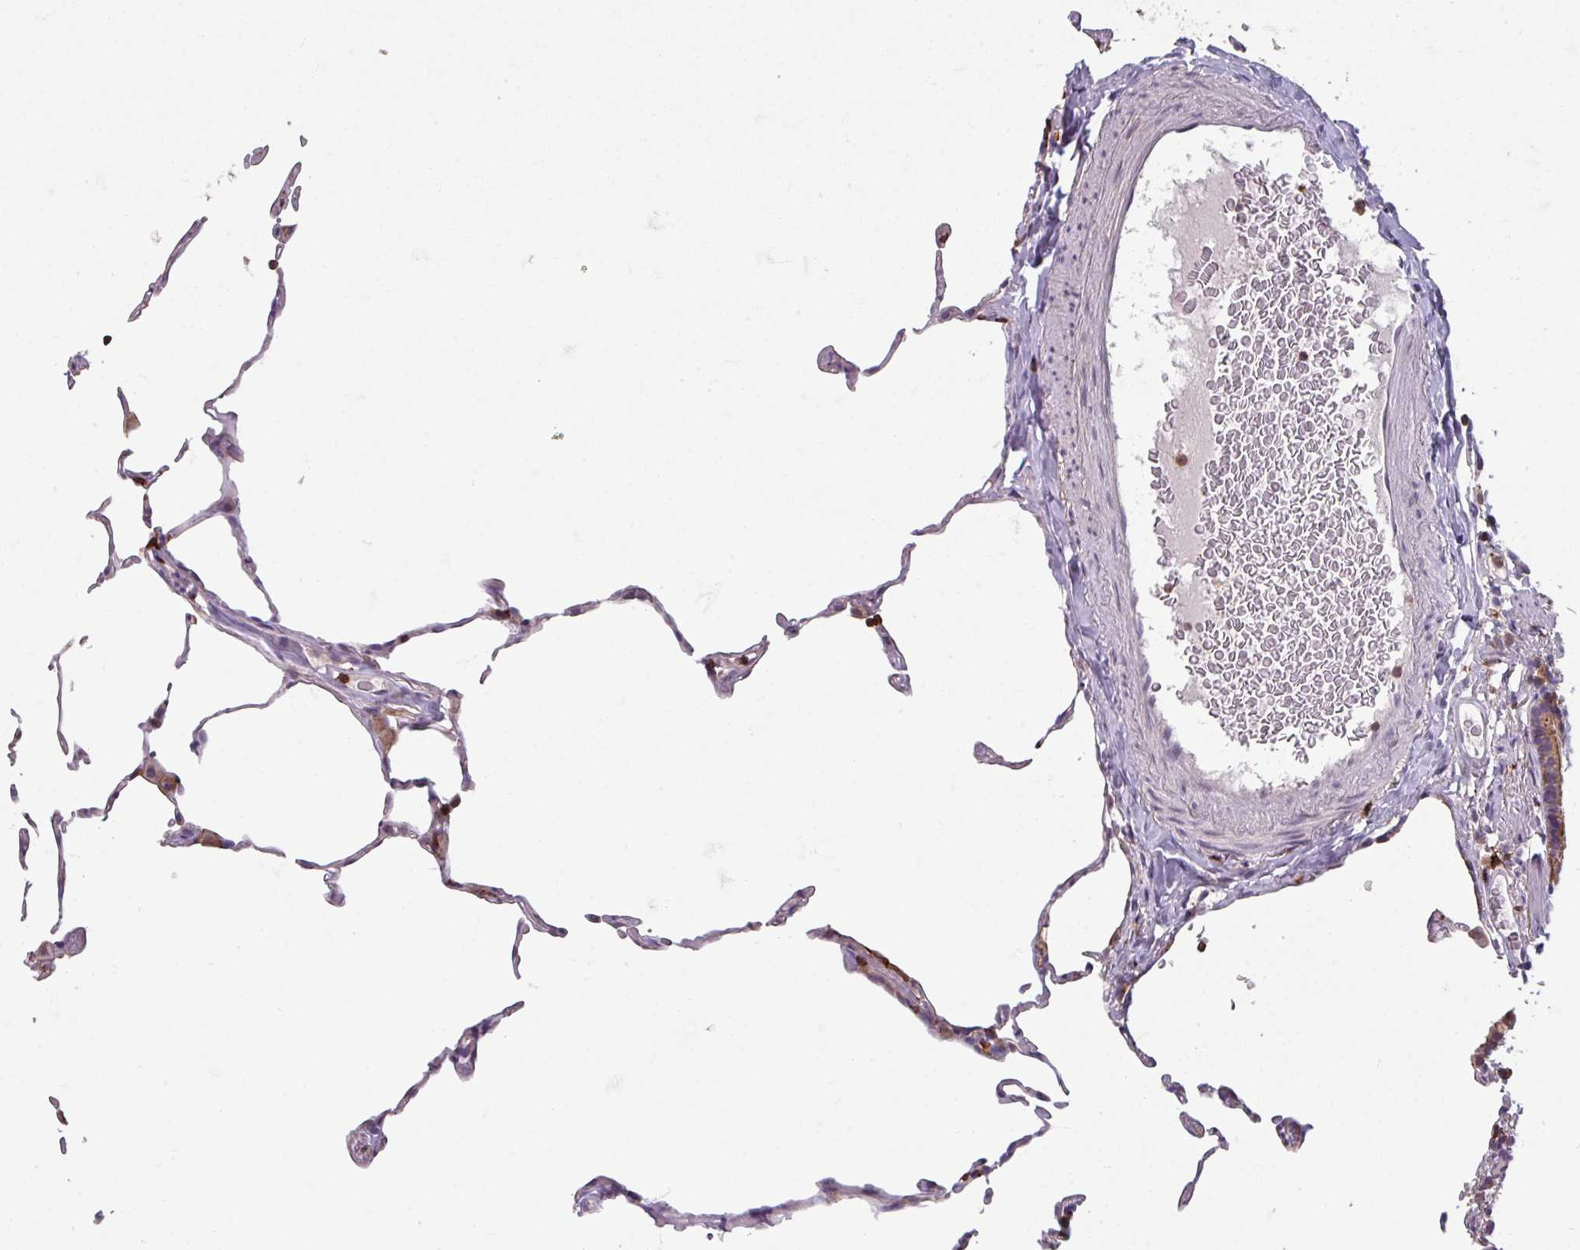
{"staining": {"intensity": "negative", "quantity": "none", "location": "none"}, "tissue": "lung", "cell_type": "Alveolar cells", "image_type": "normal", "snomed": [{"axis": "morphology", "description": "Normal tissue, NOS"}, {"axis": "topography", "description": "Lung"}], "caption": "Alveolar cells show no significant protein expression in normal lung.", "gene": "NEDD9", "patient": {"sex": "female", "age": 57}}